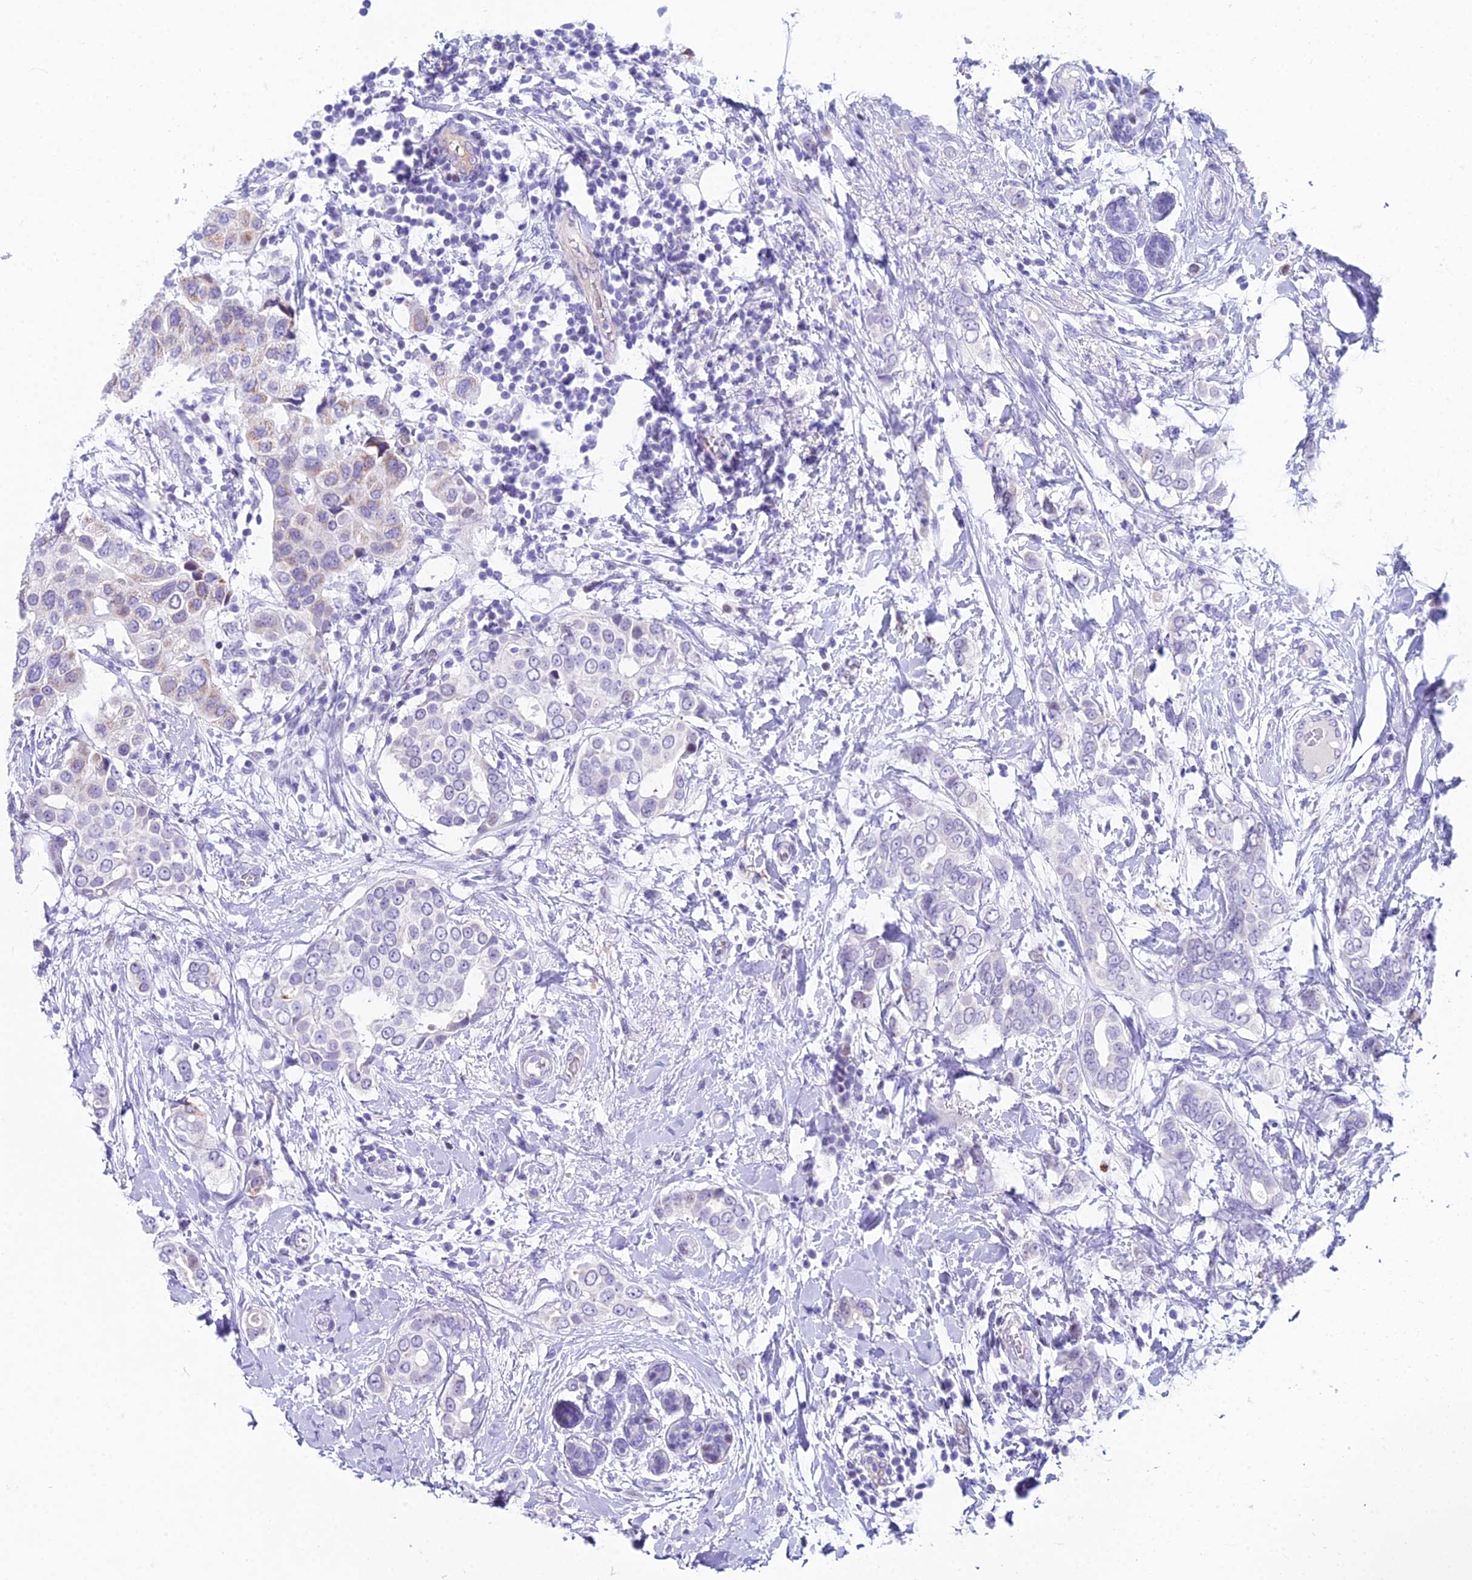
{"staining": {"intensity": "moderate", "quantity": "<25%", "location": "cytoplasmic/membranous"}, "tissue": "breast cancer", "cell_type": "Tumor cells", "image_type": "cancer", "snomed": [{"axis": "morphology", "description": "Lobular carcinoma"}, {"axis": "topography", "description": "Breast"}], "caption": "Tumor cells display low levels of moderate cytoplasmic/membranous expression in approximately <25% of cells in human breast cancer (lobular carcinoma).", "gene": "CC2D2A", "patient": {"sex": "female", "age": 51}}